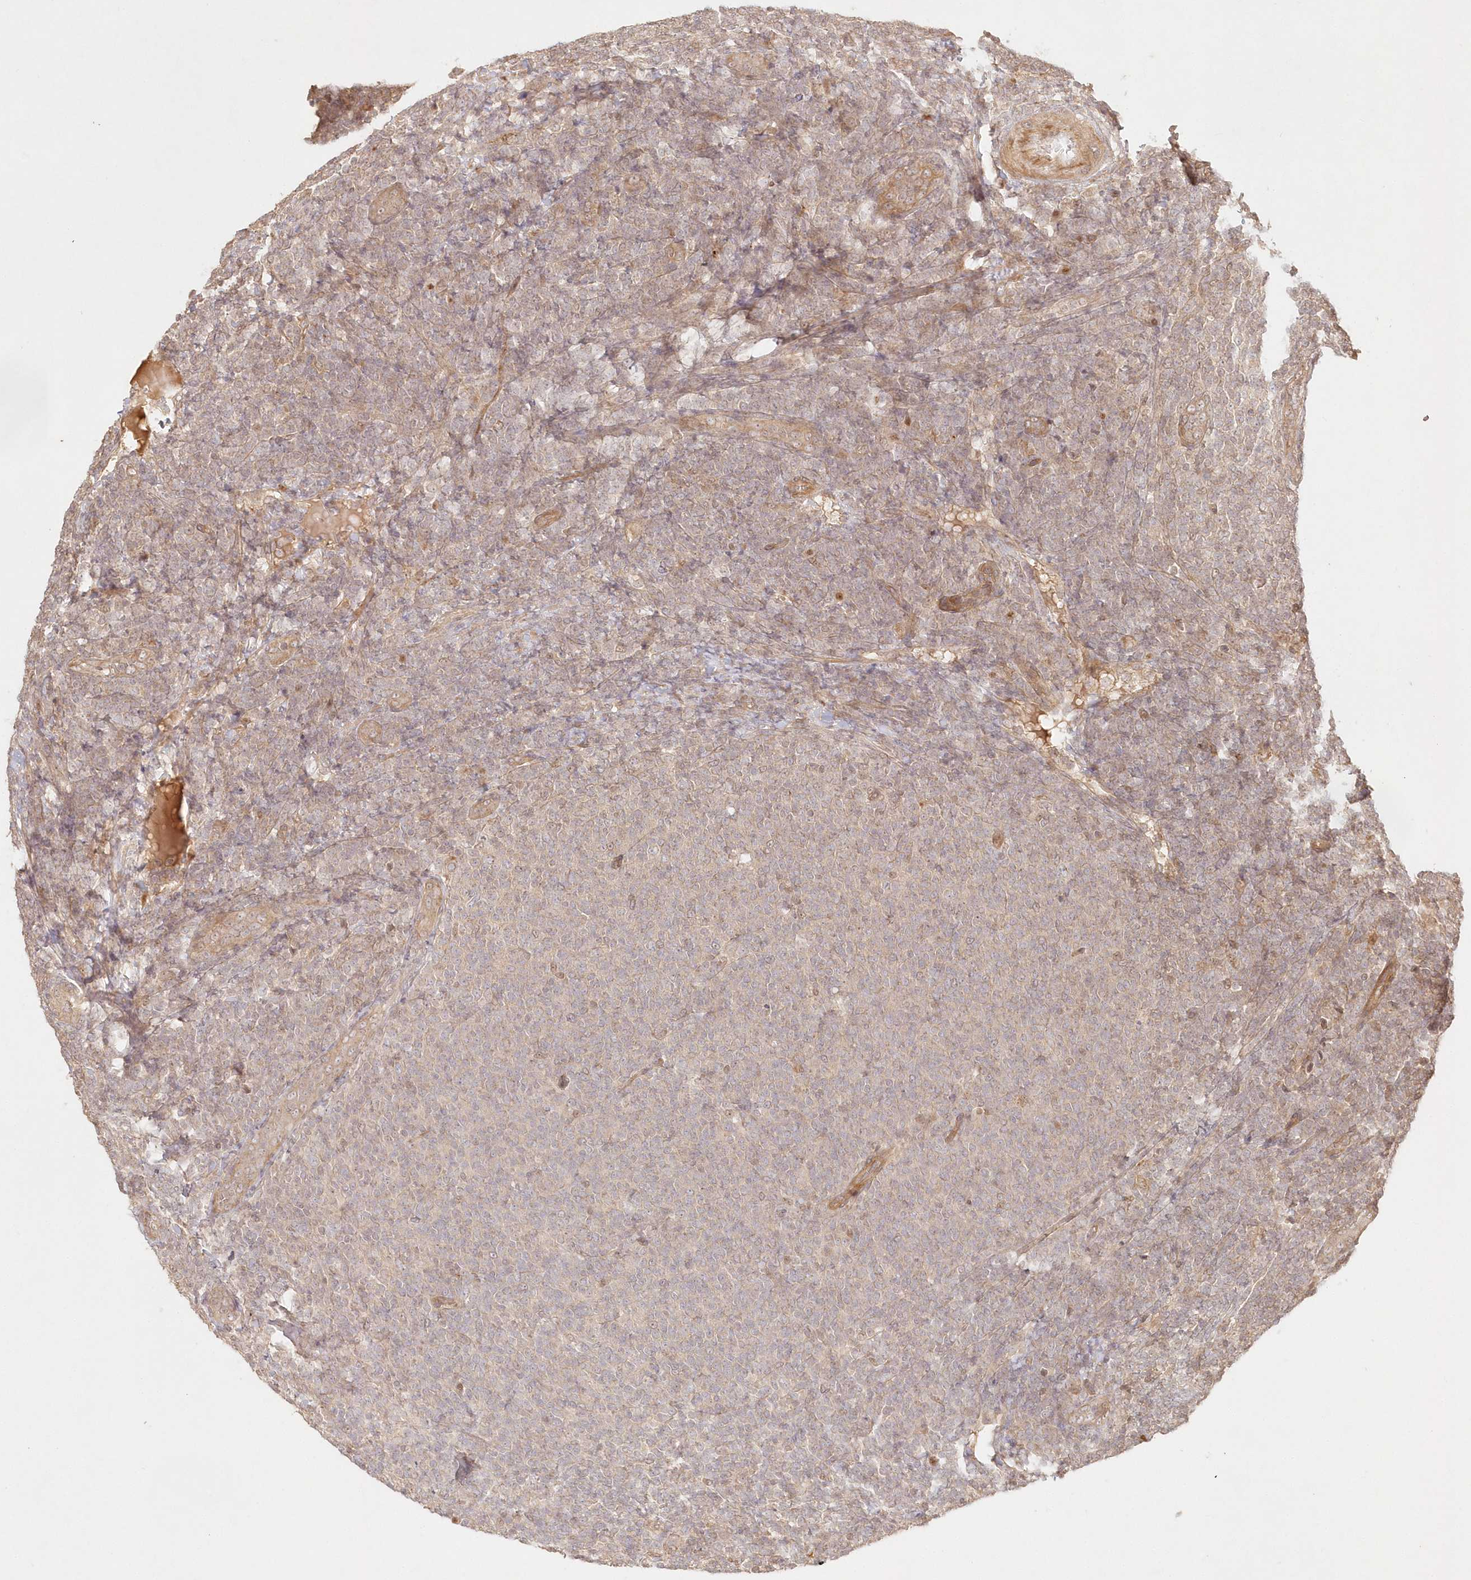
{"staining": {"intensity": "weak", "quantity": ">75%", "location": "cytoplasmic/membranous"}, "tissue": "lymphoma", "cell_type": "Tumor cells", "image_type": "cancer", "snomed": [{"axis": "morphology", "description": "Malignant lymphoma, non-Hodgkin's type, Low grade"}, {"axis": "topography", "description": "Lymph node"}], "caption": "Immunohistochemistry (IHC) of lymphoma reveals low levels of weak cytoplasmic/membranous staining in approximately >75% of tumor cells.", "gene": "KIAA0232", "patient": {"sex": "male", "age": 66}}